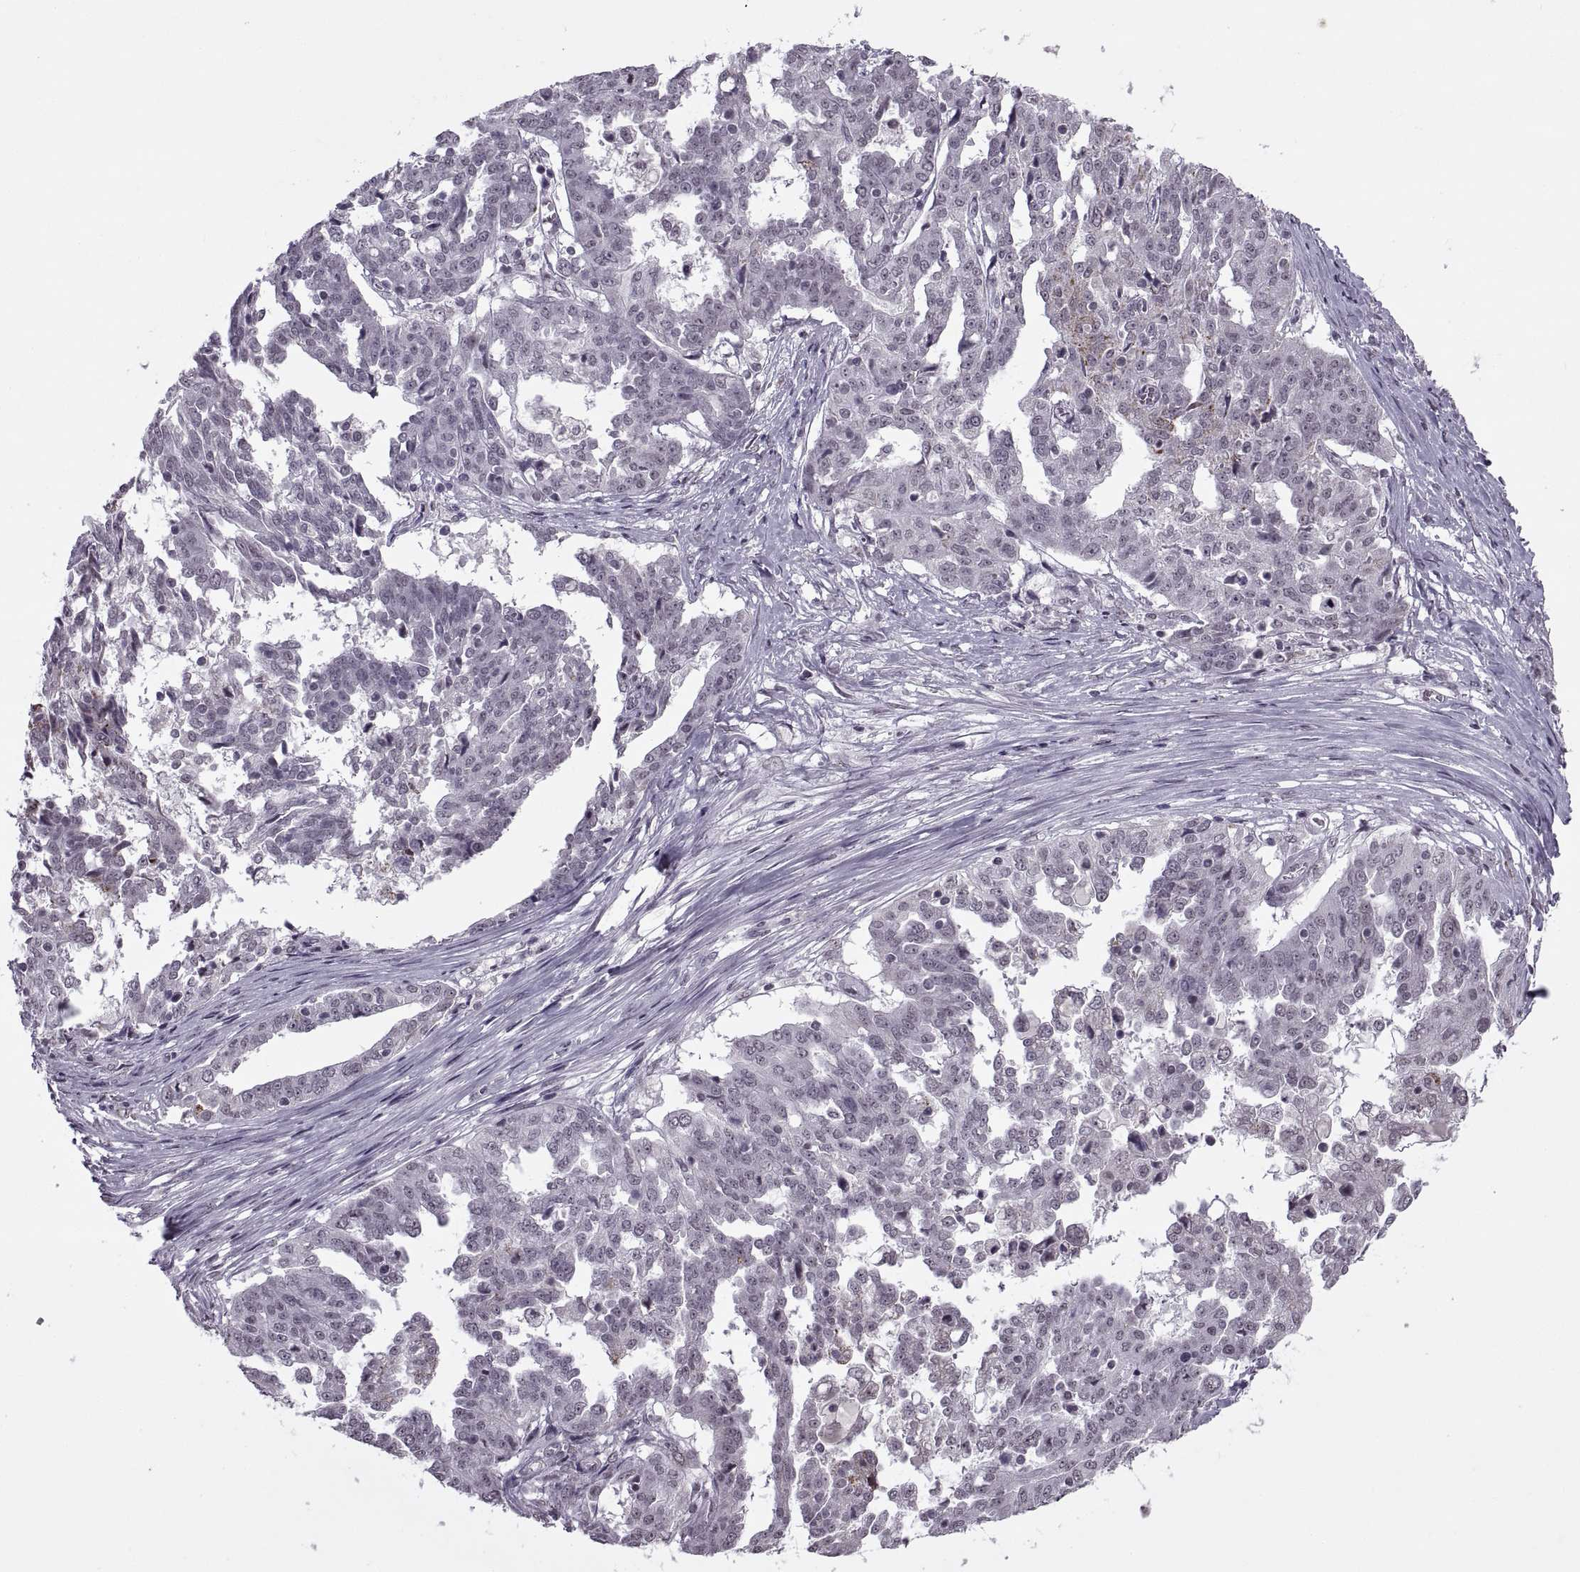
{"staining": {"intensity": "negative", "quantity": "none", "location": "none"}, "tissue": "ovarian cancer", "cell_type": "Tumor cells", "image_type": "cancer", "snomed": [{"axis": "morphology", "description": "Cystadenocarcinoma, serous, NOS"}, {"axis": "topography", "description": "Ovary"}], "caption": "This photomicrograph is of serous cystadenocarcinoma (ovarian) stained with immunohistochemistry to label a protein in brown with the nuclei are counter-stained blue. There is no staining in tumor cells.", "gene": "OTP", "patient": {"sex": "female", "age": 67}}